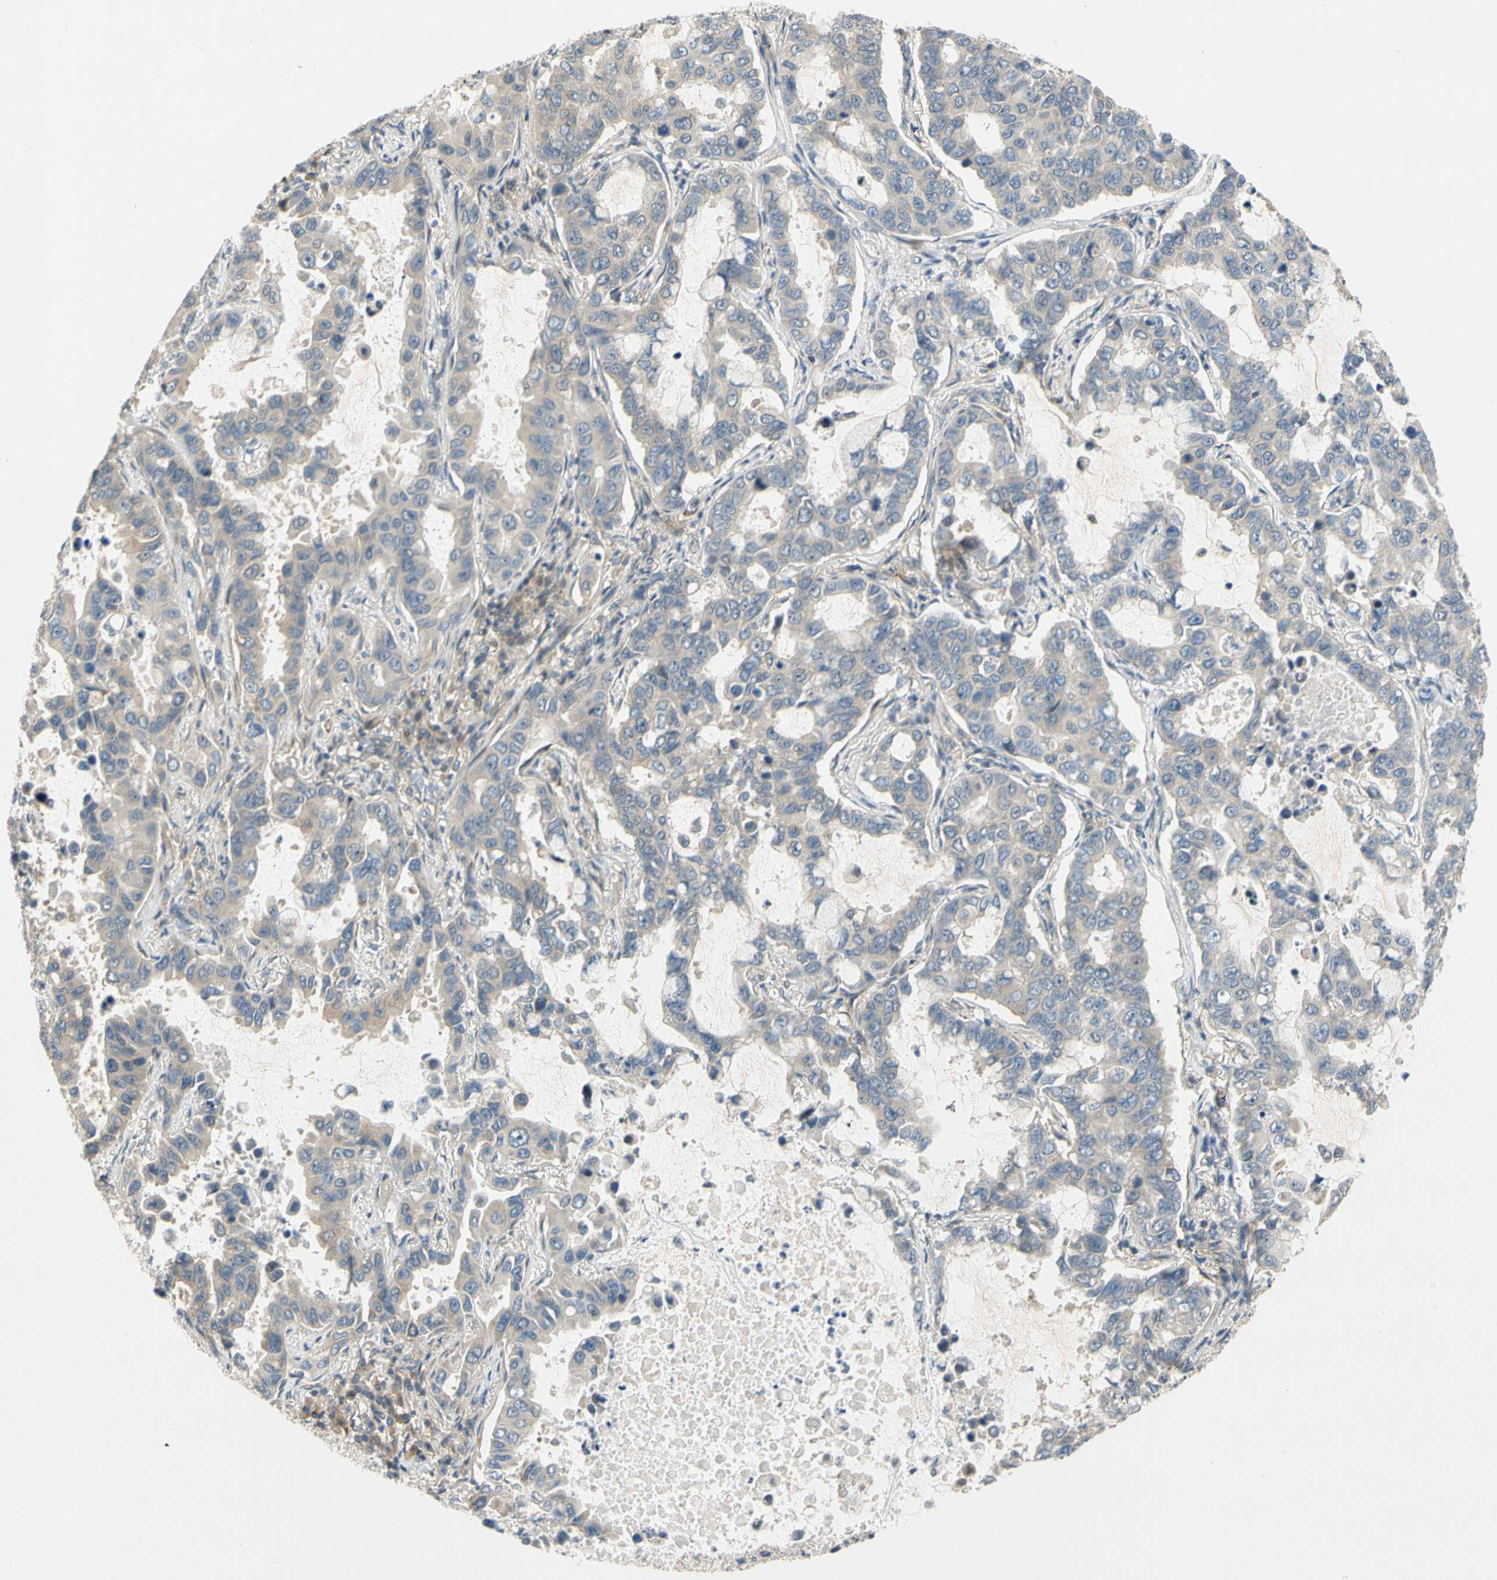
{"staining": {"intensity": "weak", "quantity": "25%-75%", "location": "cytoplasmic/membranous"}, "tissue": "lung cancer", "cell_type": "Tumor cells", "image_type": "cancer", "snomed": [{"axis": "morphology", "description": "Adenocarcinoma, NOS"}, {"axis": "topography", "description": "Lung"}], "caption": "Protein staining of adenocarcinoma (lung) tissue demonstrates weak cytoplasmic/membranous positivity in about 25%-75% of tumor cells. (IHC, brightfield microscopy, high magnification).", "gene": "GATD1", "patient": {"sex": "male", "age": 64}}